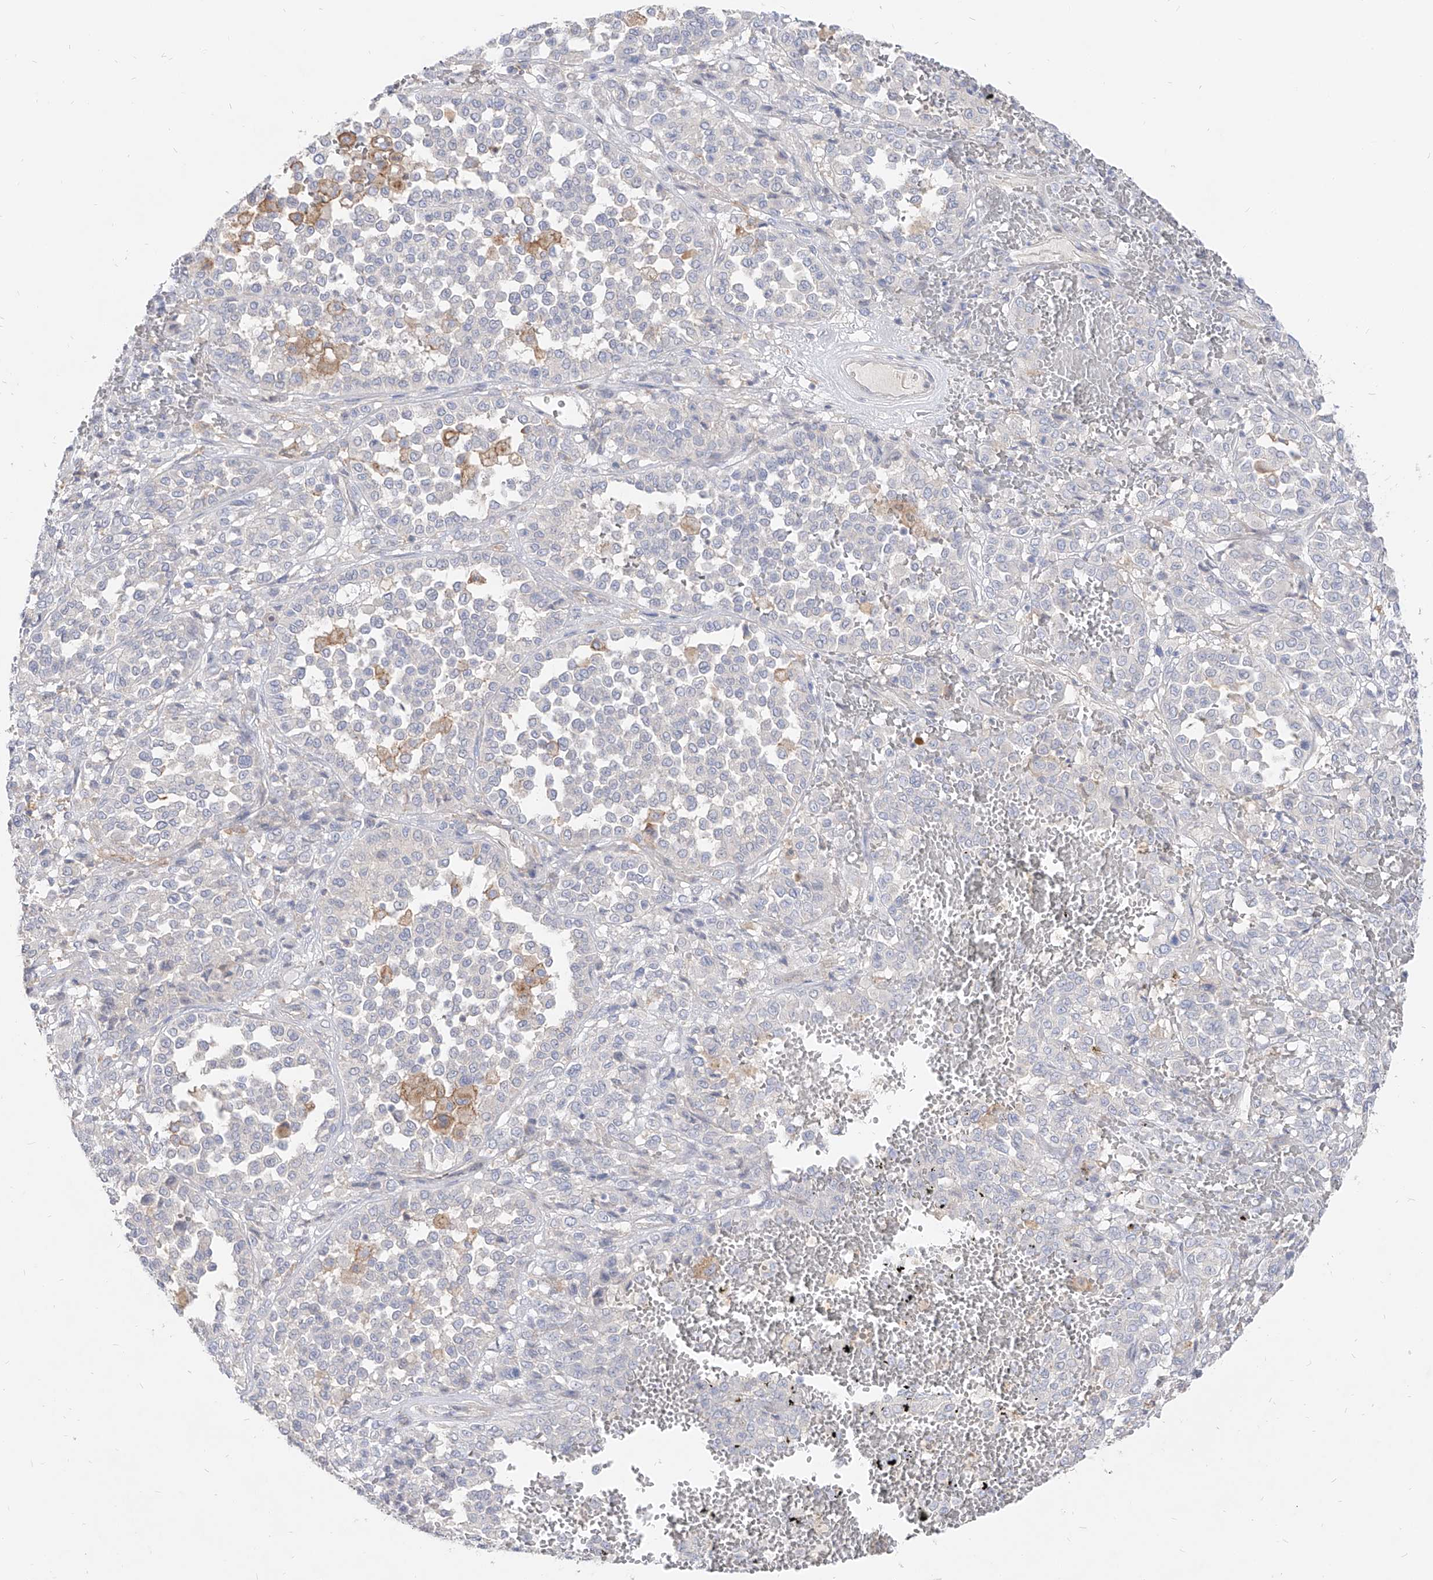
{"staining": {"intensity": "weak", "quantity": "<25%", "location": "cytoplasmic/membranous"}, "tissue": "melanoma", "cell_type": "Tumor cells", "image_type": "cancer", "snomed": [{"axis": "morphology", "description": "Malignant melanoma, Metastatic site"}, {"axis": "topography", "description": "Pancreas"}], "caption": "The IHC histopathology image has no significant expression in tumor cells of melanoma tissue.", "gene": "RBFOX3", "patient": {"sex": "female", "age": 30}}